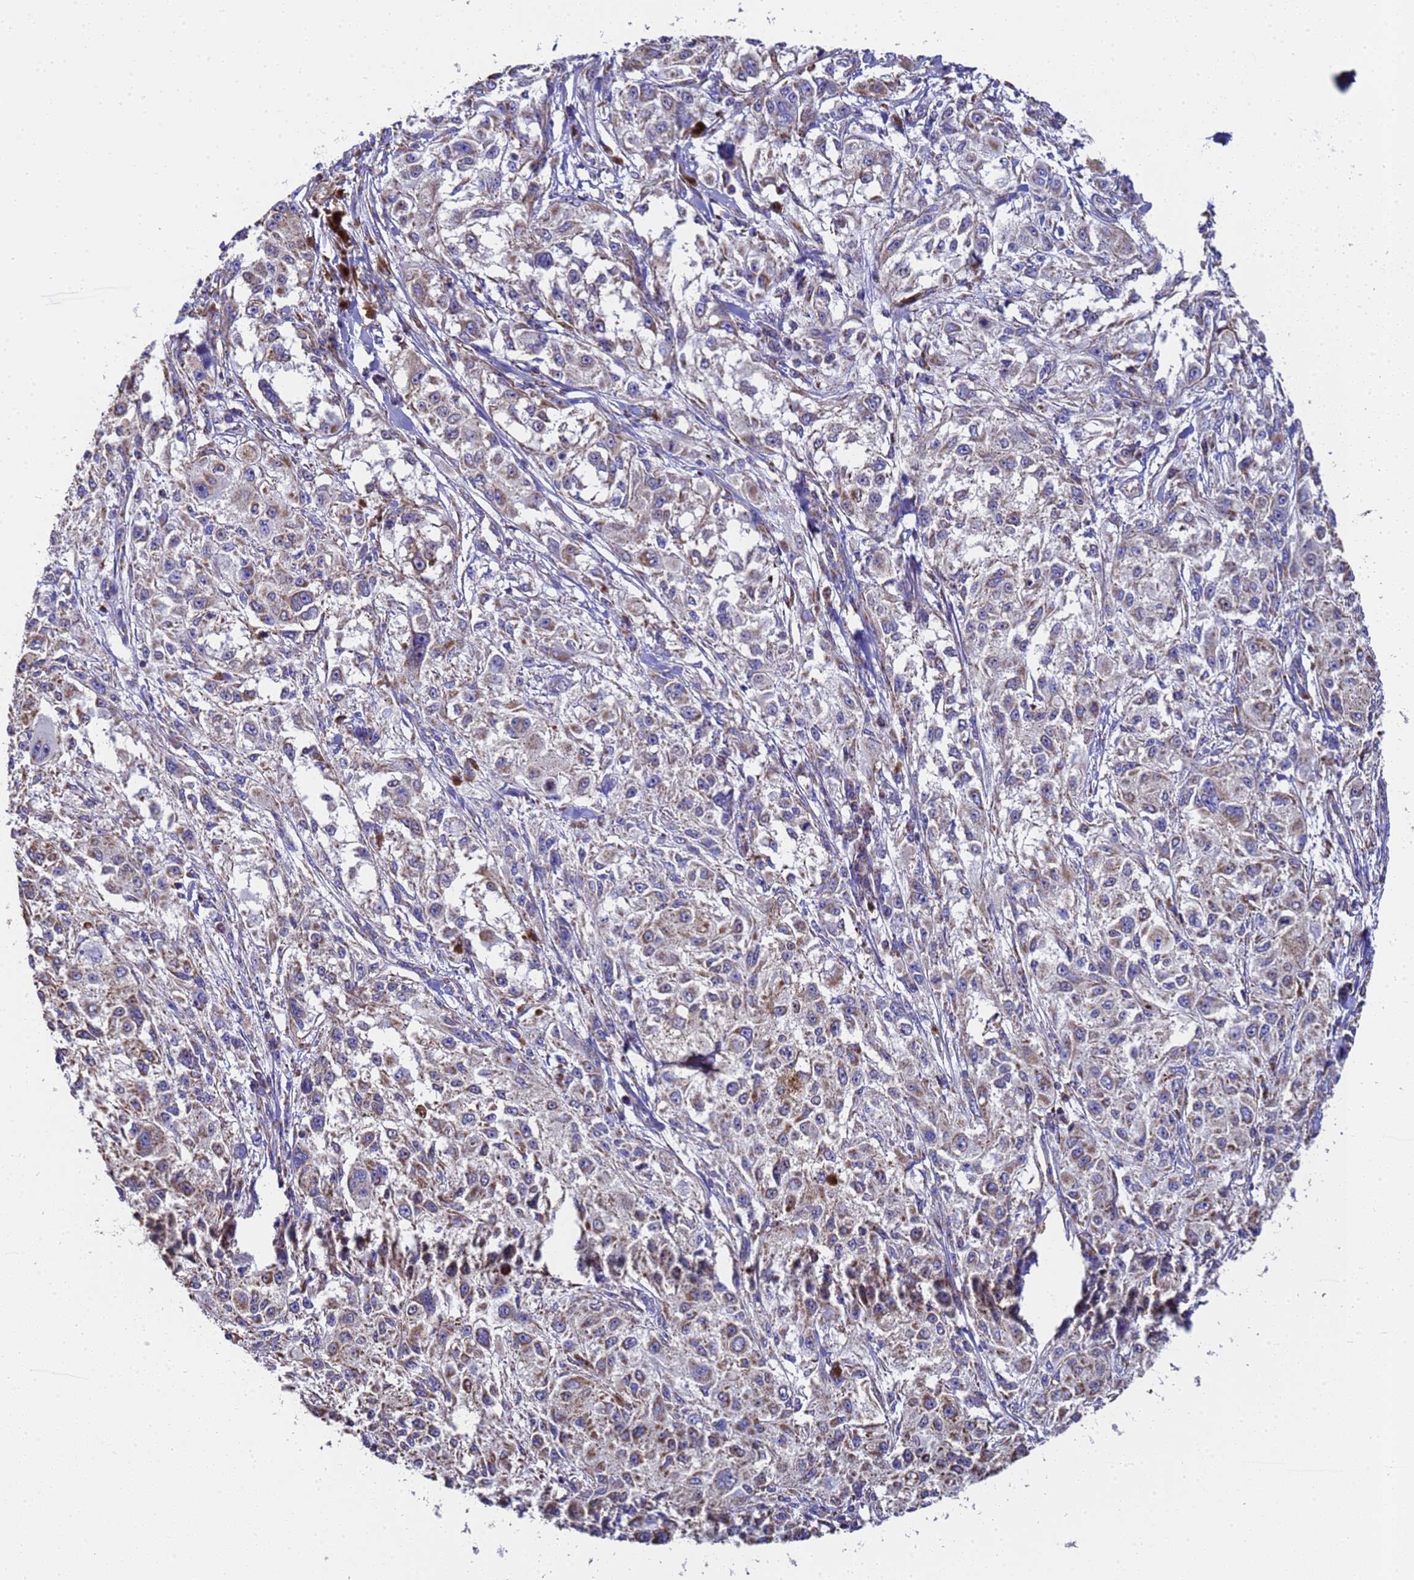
{"staining": {"intensity": "moderate", "quantity": "25%-75%", "location": "cytoplasmic/membranous"}, "tissue": "melanoma", "cell_type": "Tumor cells", "image_type": "cancer", "snomed": [{"axis": "morphology", "description": "Necrosis, NOS"}, {"axis": "morphology", "description": "Malignant melanoma, NOS"}, {"axis": "topography", "description": "Skin"}], "caption": "Human melanoma stained with a protein marker reveals moderate staining in tumor cells.", "gene": "MRPS12", "patient": {"sex": "female", "age": 87}}